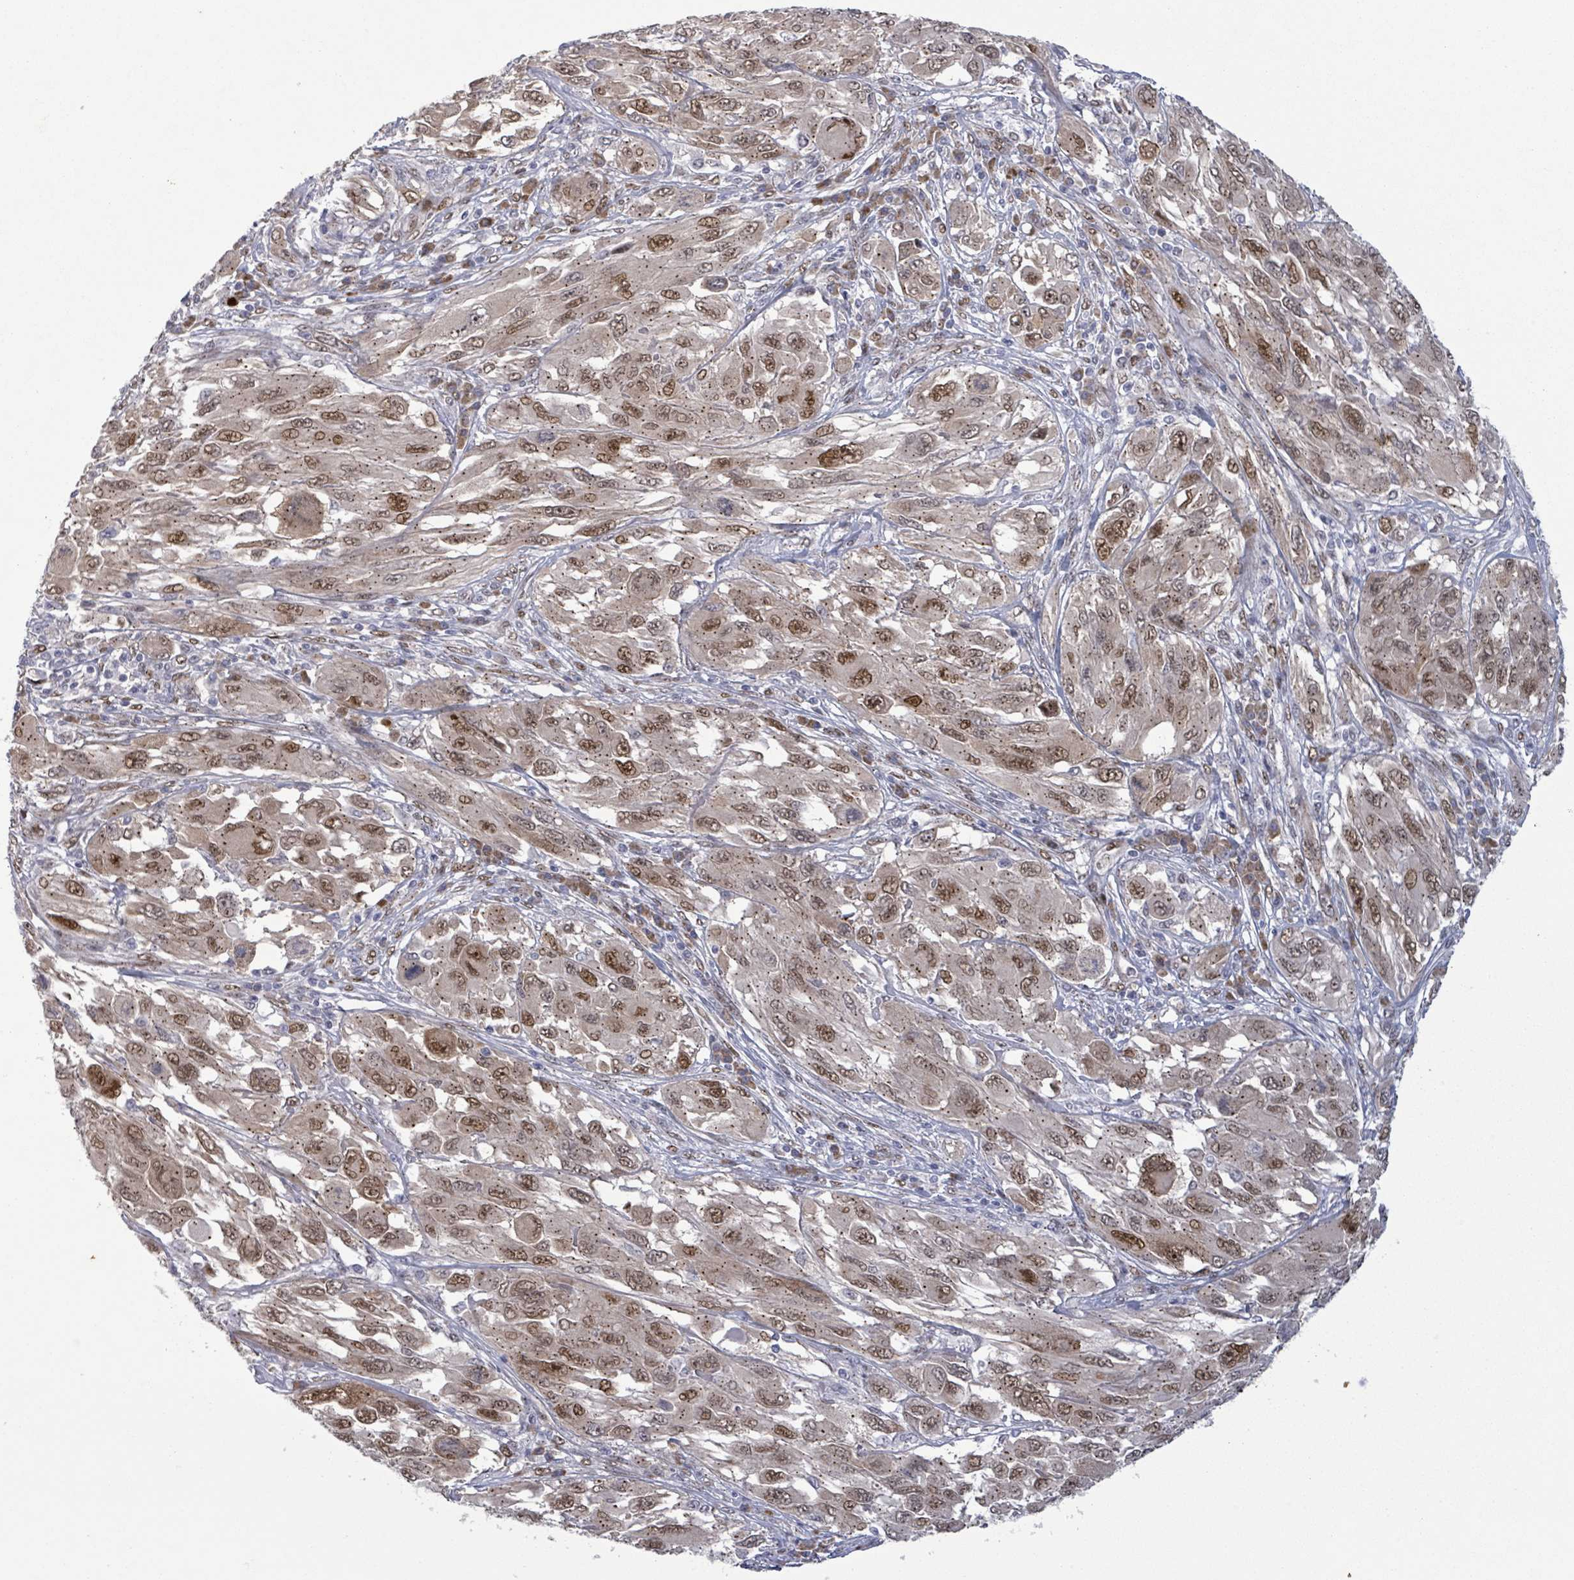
{"staining": {"intensity": "moderate", "quantity": ">75%", "location": "nuclear"}, "tissue": "melanoma", "cell_type": "Tumor cells", "image_type": "cancer", "snomed": [{"axis": "morphology", "description": "Malignant melanoma, NOS"}, {"axis": "topography", "description": "Skin"}], "caption": "The immunohistochemical stain labels moderate nuclear expression in tumor cells of melanoma tissue.", "gene": "TUSC1", "patient": {"sex": "female", "age": 91}}